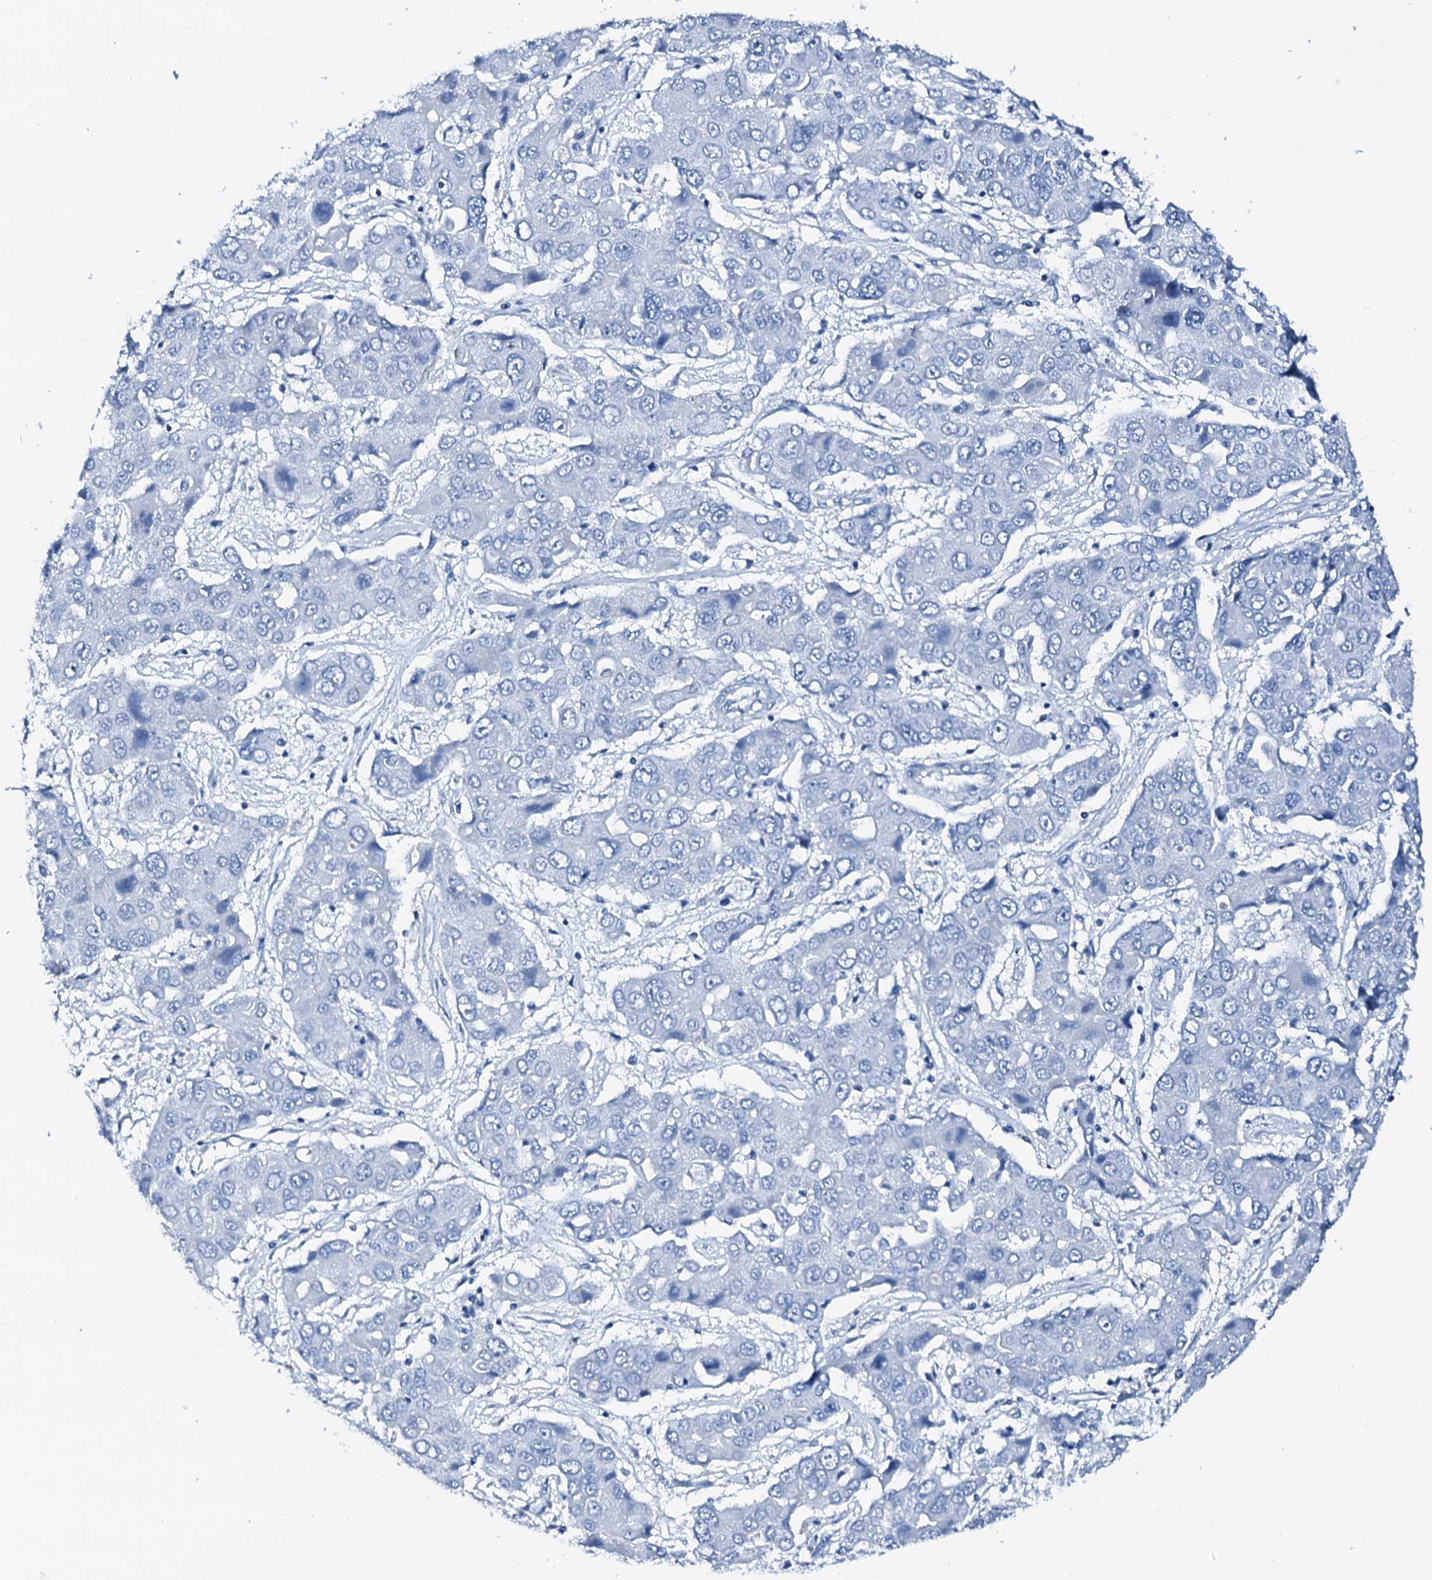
{"staining": {"intensity": "negative", "quantity": "none", "location": "none"}, "tissue": "liver cancer", "cell_type": "Tumor cells", "image_type": "cancer", "snomed": [{"axis": "morphology", "description": "Cholangiocarcinoma"}, {"axis": "topography", "description": "Liver"}], "caption": "Immunohistochemical staining of human cholangiocarcinoma (liver) displays no significant staining in tumor cells.", "gene": "PTH", "patient": {"sex": "male", "age": 67}}